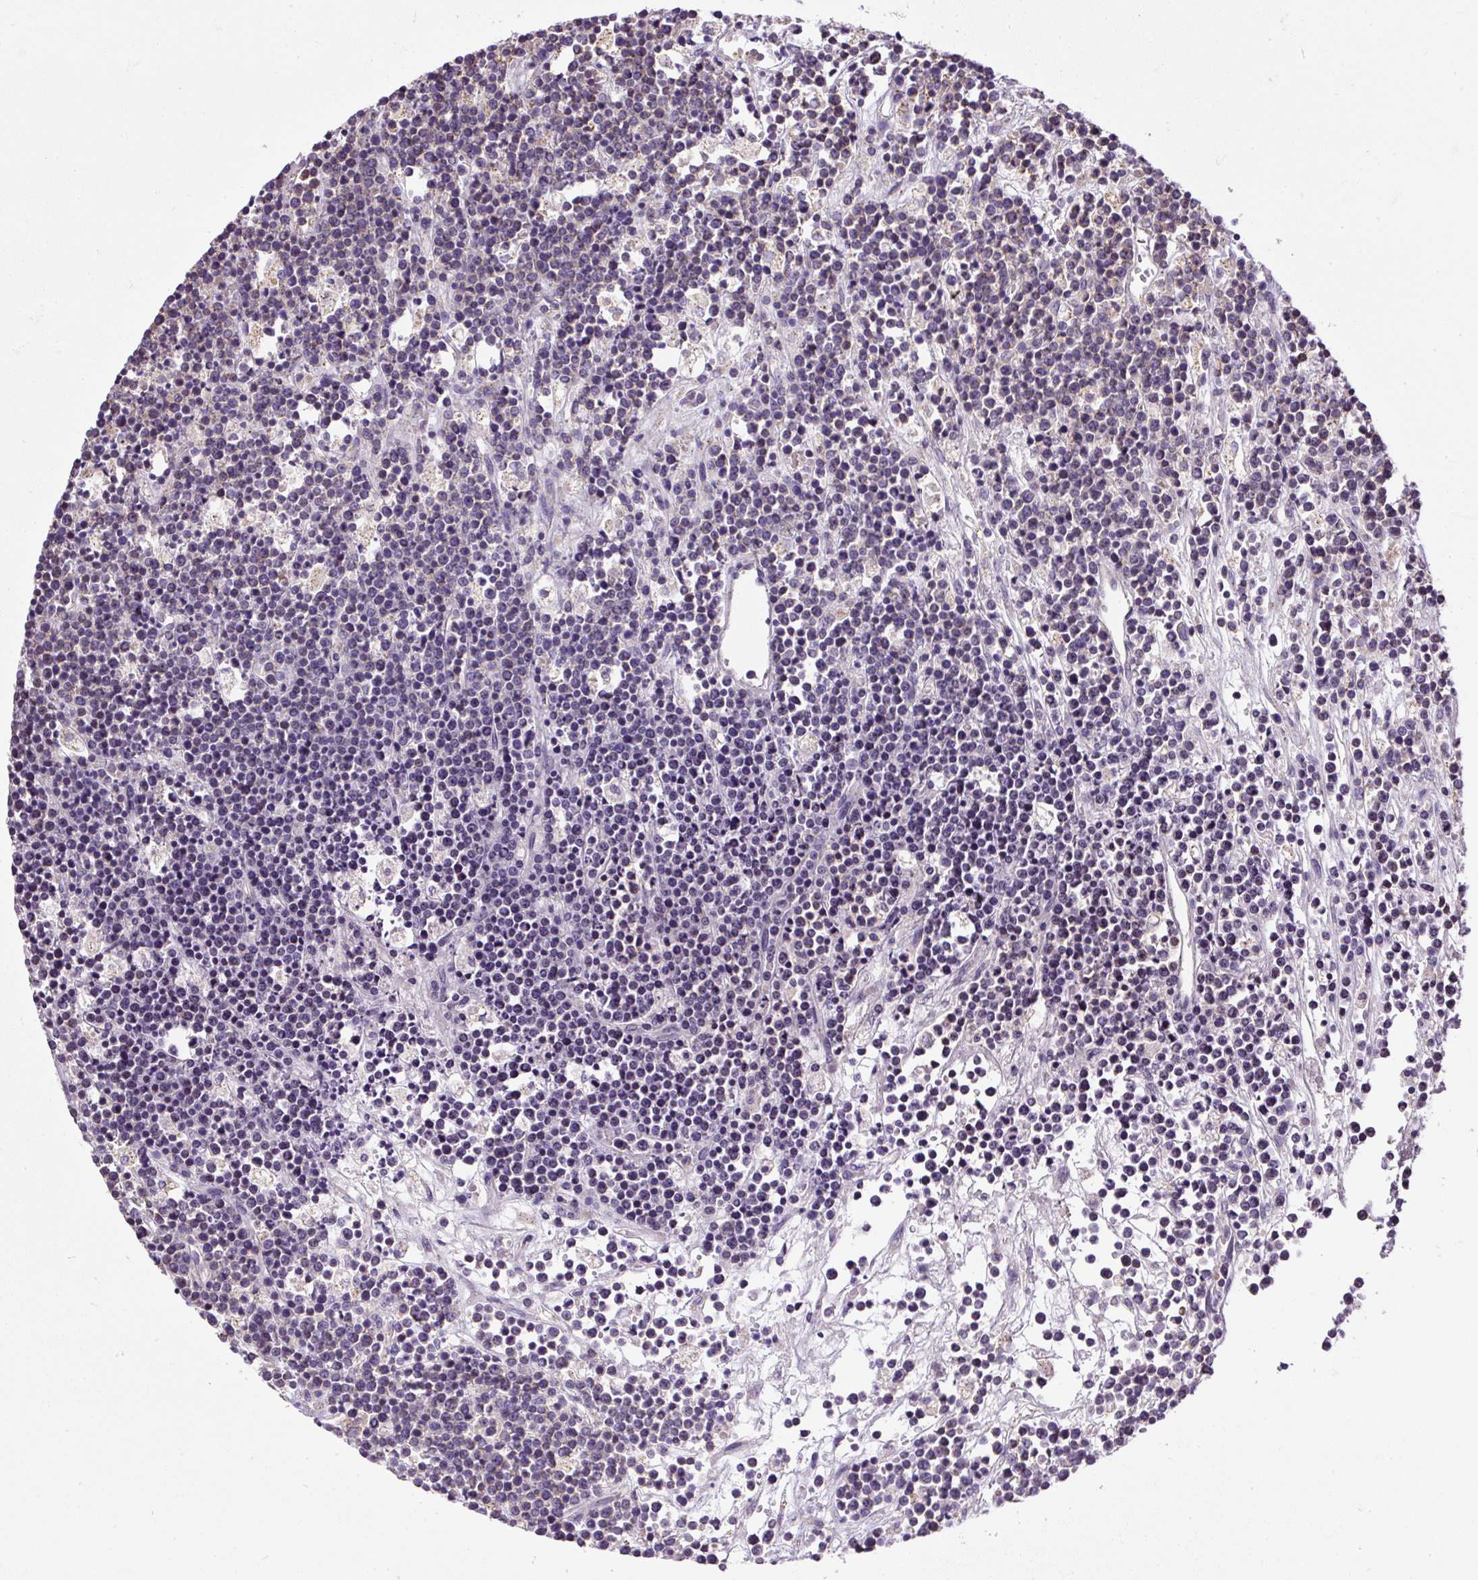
{"staining": {"intensity": "weak", "quantity": "<25%", "location": "cytoplasmic/membranous"}, "tissue": "lymphoma", "cell_type": "Tumor cells", "image_type": "cancer", "snomed": [{"axis": "morphology", "description": "Malignant lymphoma, non-Hodgkin's type, High grade"}, {"axis": "topography", "description": "Ovary"}], "caption": "A histopathology image of malignant lymphoma, non-Hodgkin's type (high-grade) stained for a protein reveals no brown staining in tumor cells. The staining was performed using DAB (3,3'-diaminobenzidine) to visualize the protein expression in brown, while the nuclei were stained in blue with hematoxylin (Magnification: 20x).", "gene": "CFAP47", "patient": {"sex": "female", "age": 56}}